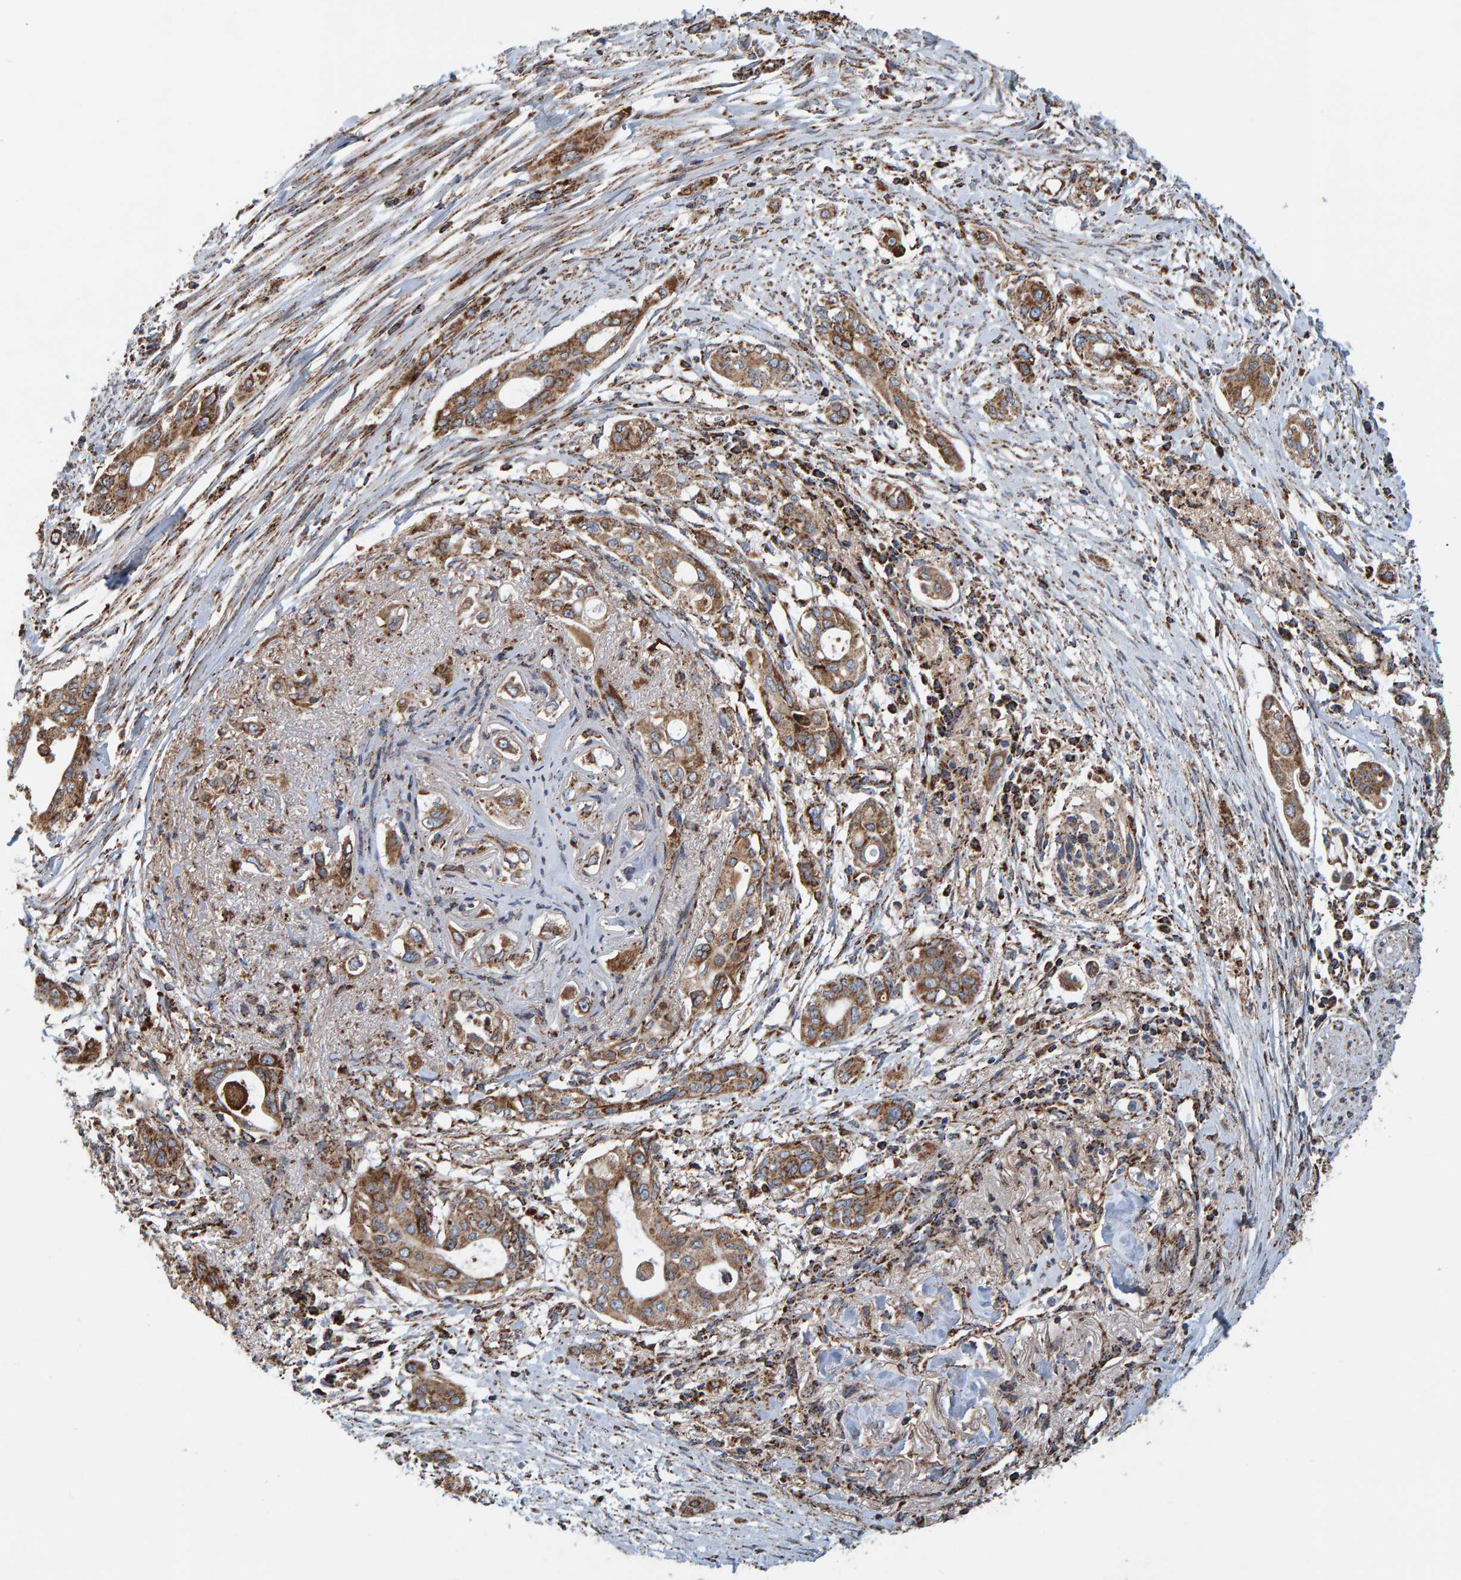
{"staining": {"intensity": "moderate", "quantity": ">75%", "location": "cytoplasmic/membranous"}, "tissue": "pancreatic cancer", "cell_type": "Tumor cells", "image_type": "cancer", "snomed": [{"axis": "morphology", "description": "Adenocarcinoma, NOS"}, {"axis": "topography", "description": "Pancreas"}], "caption": "A brown stain labels moderate cytoplasmic/membranous staining of a protein in pancreatic adenocarcinoma tumor cells. (DAB (3,3'-diaminobenzidine) IHC with brightfield microscopy, high magnification).", "gene": "MRPL45", "patient": {"sex": "female", "age": 60}}